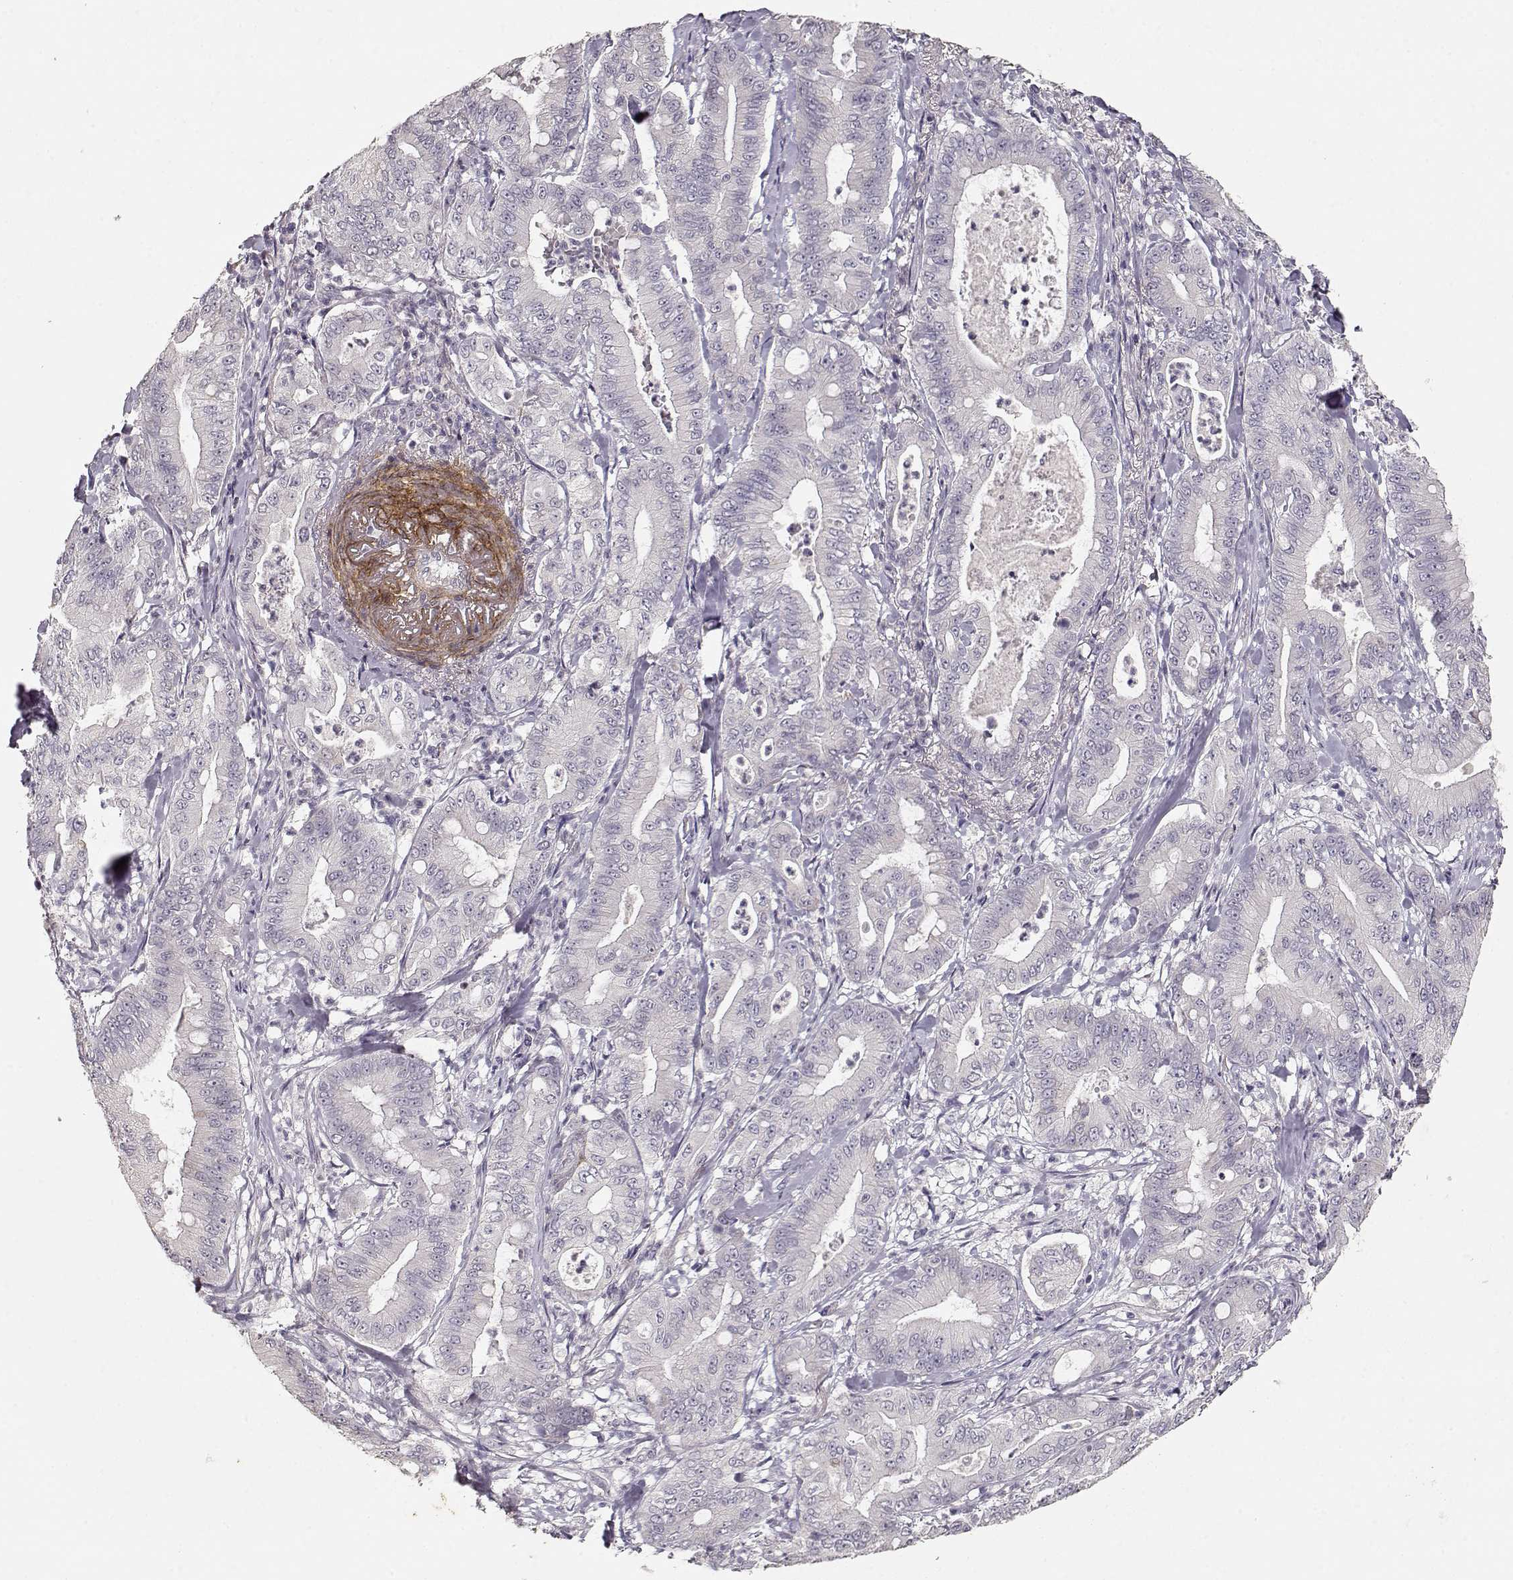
{"staining": {"intensity": "negative", "quantity": "none", "location": "none"}, "tissue": "pancreatic cancer", "cell_type": "Tumor cells", "image_type": "cancer", "snomed": [{"axis": "morphology", "description": "Adenocarcinoma, NOS"}, {"axis": "topography", "description": "Pancreas"}], "caption": "Tumor cells are negative for brown protein staining in pancreatic cancer.", "gene": "LAMA5", "patient": {"sex": "male", "age": 71}}